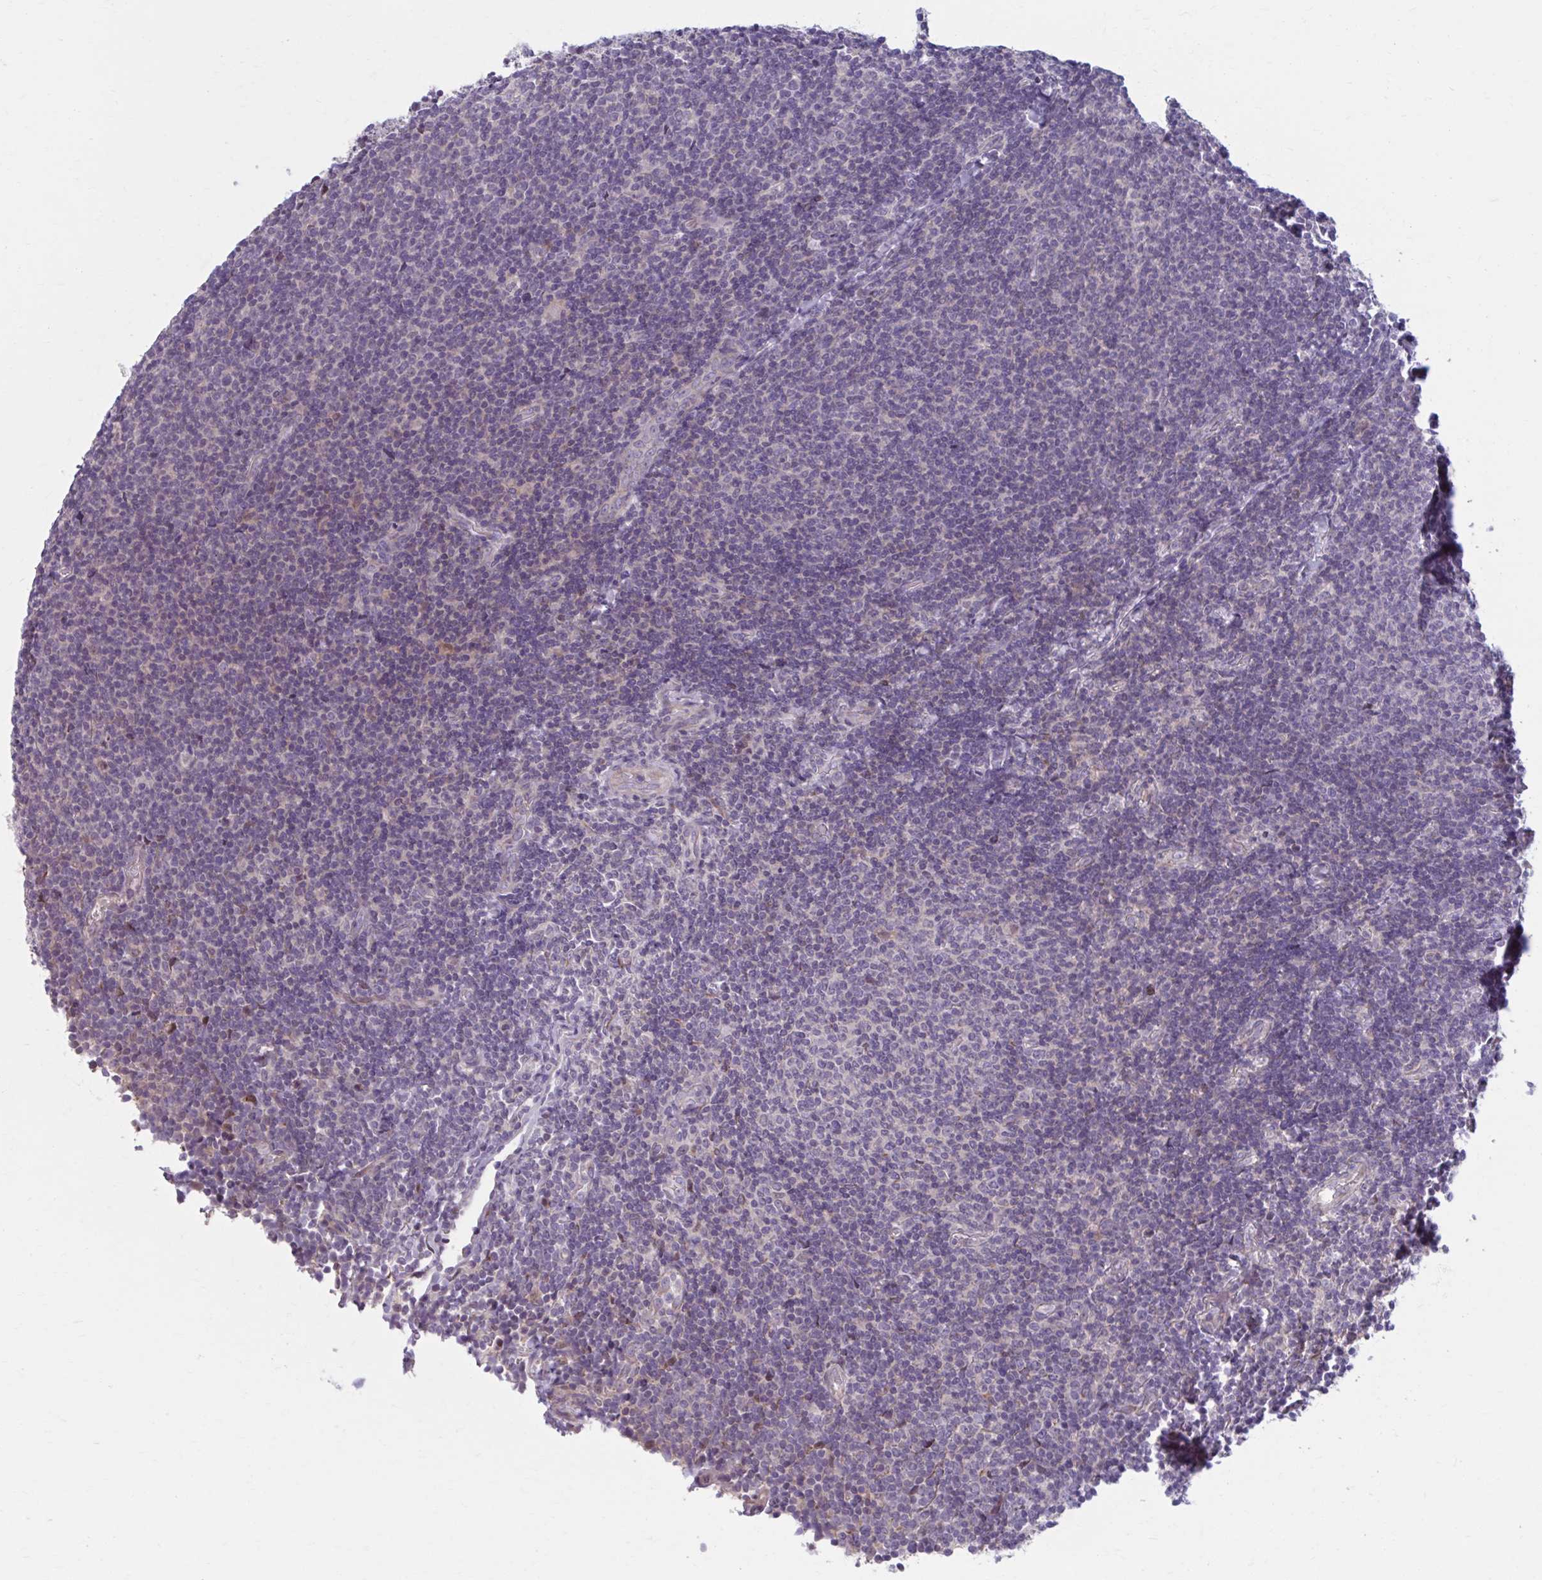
{"staining": {"intensity": "negative", "quantity": "none", "location": "none"}, "tissue": "lymphoma", "cell_type": "Tumor cells", "image_type": "cancer", "snomed": [{"axis": "morphology", "description": "Malignant lymphoma, non-Hodgkin's type, Low grade"}, {"axis": "topography", "description": "Lymph node"}], "caption": "Immunohistochemistry of human malignant lymphoma, non-Hodgkin's type (low-grade) shows no staining in tumor cells. The staining was performed using DAB to visualize the protein expression in brown, while the nuclei were stained in blue with hematoxylin (Magnification: 20x).", "gene": "CHST3", "patient": {"sex": "male", "age": 52}}